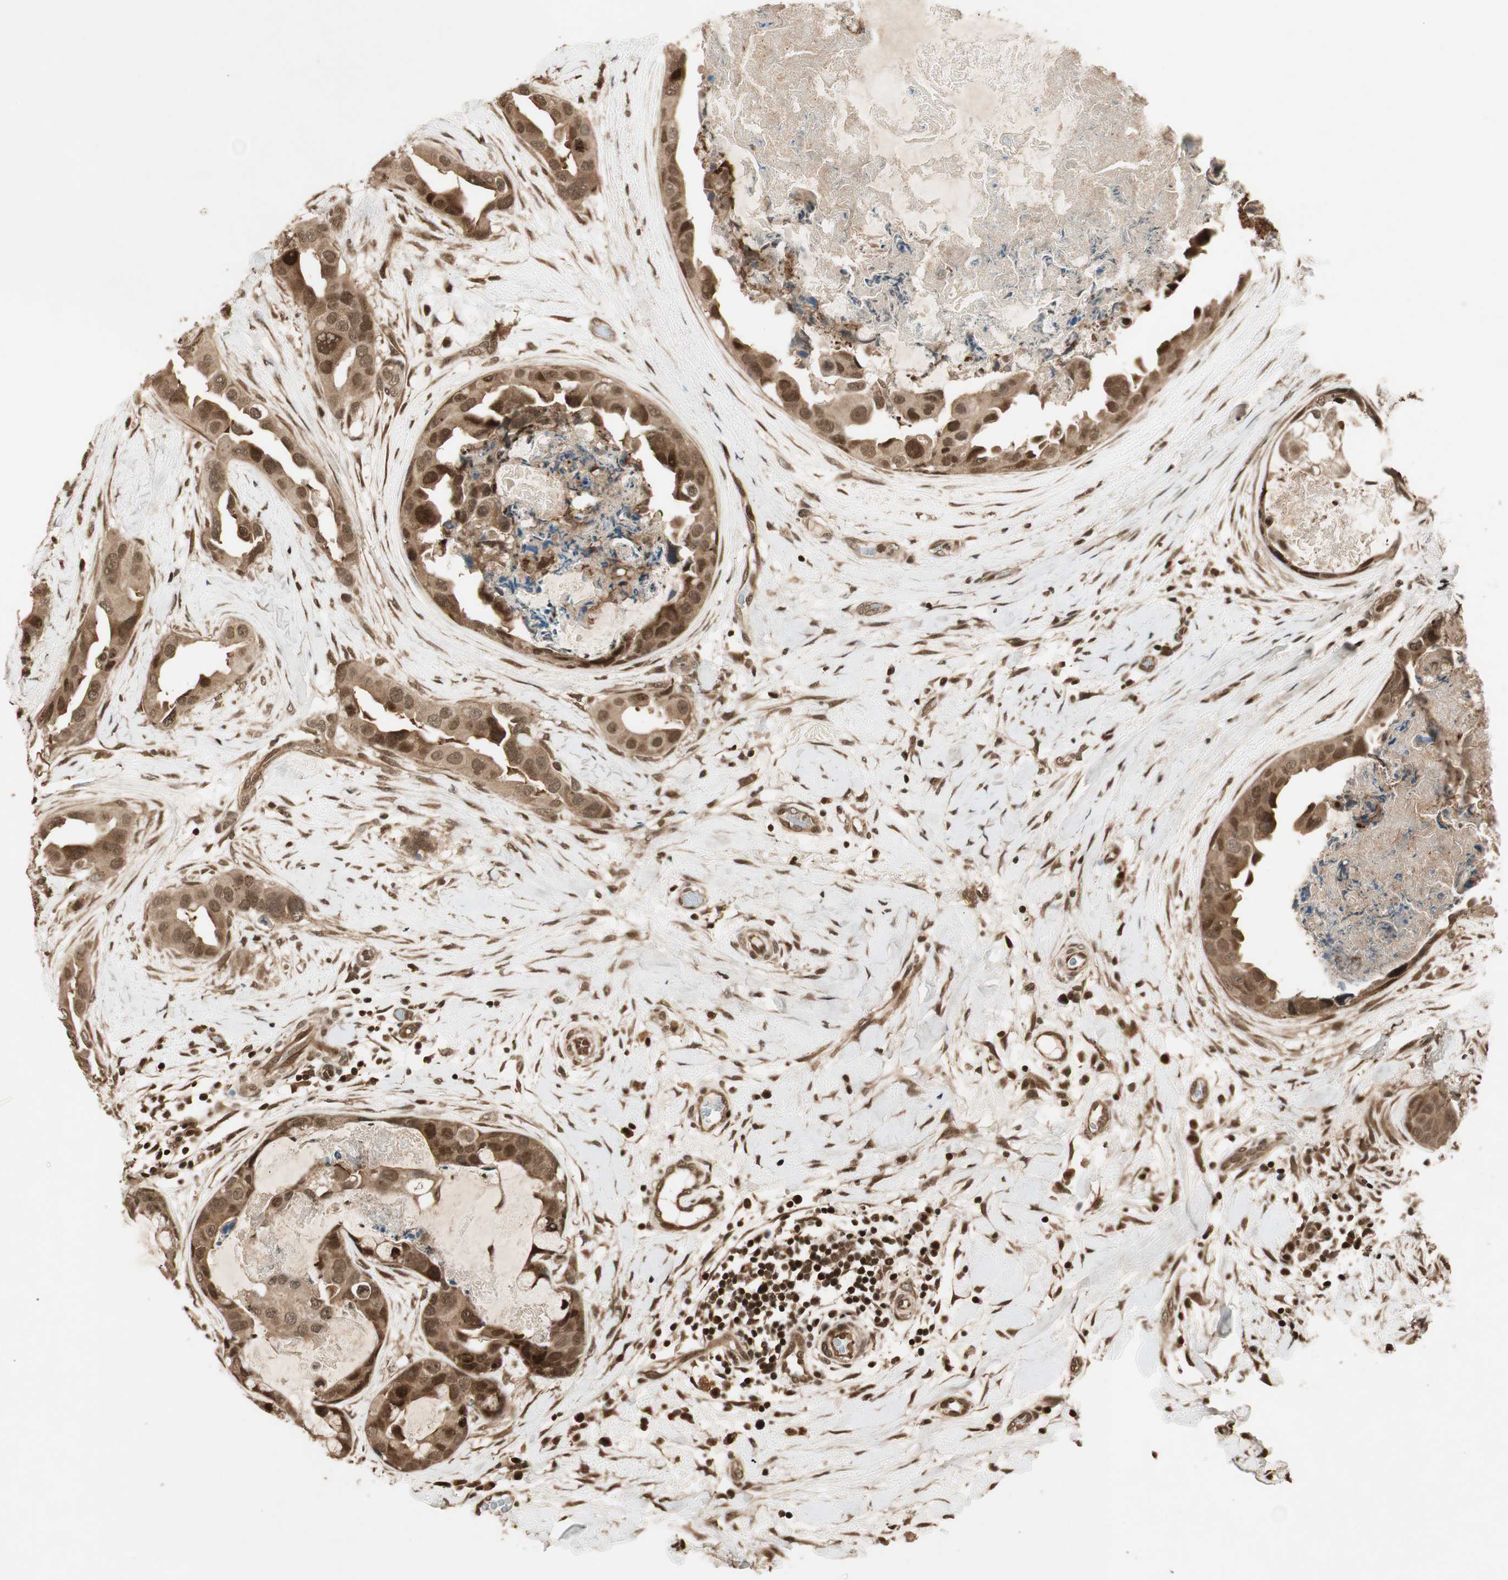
{"staining": {"intensity": "moderate", "quantity": ">75%", "location": "cytoplasmic/membranous,nuclear"}, "tissue": "breast cancer", "cell_type": "Tumor cells", "image_type": "cancer", "snomed": [{"axis": "morphology", "description": "Duct carcinoma"}, {"axis": "topography", "description": "Breast"}], "caption": "A high-resolution image shows IHC staining of breast infiltrating ductal carcinoma, which reveals moderate cytoplasmic/membranous and nuclear positivity in approximately >75% of tumor cells. (IHC, brightfield microscopy, high magnification).", "gene": "RPA3", "patient": {"sex": "female", "age": 40}}